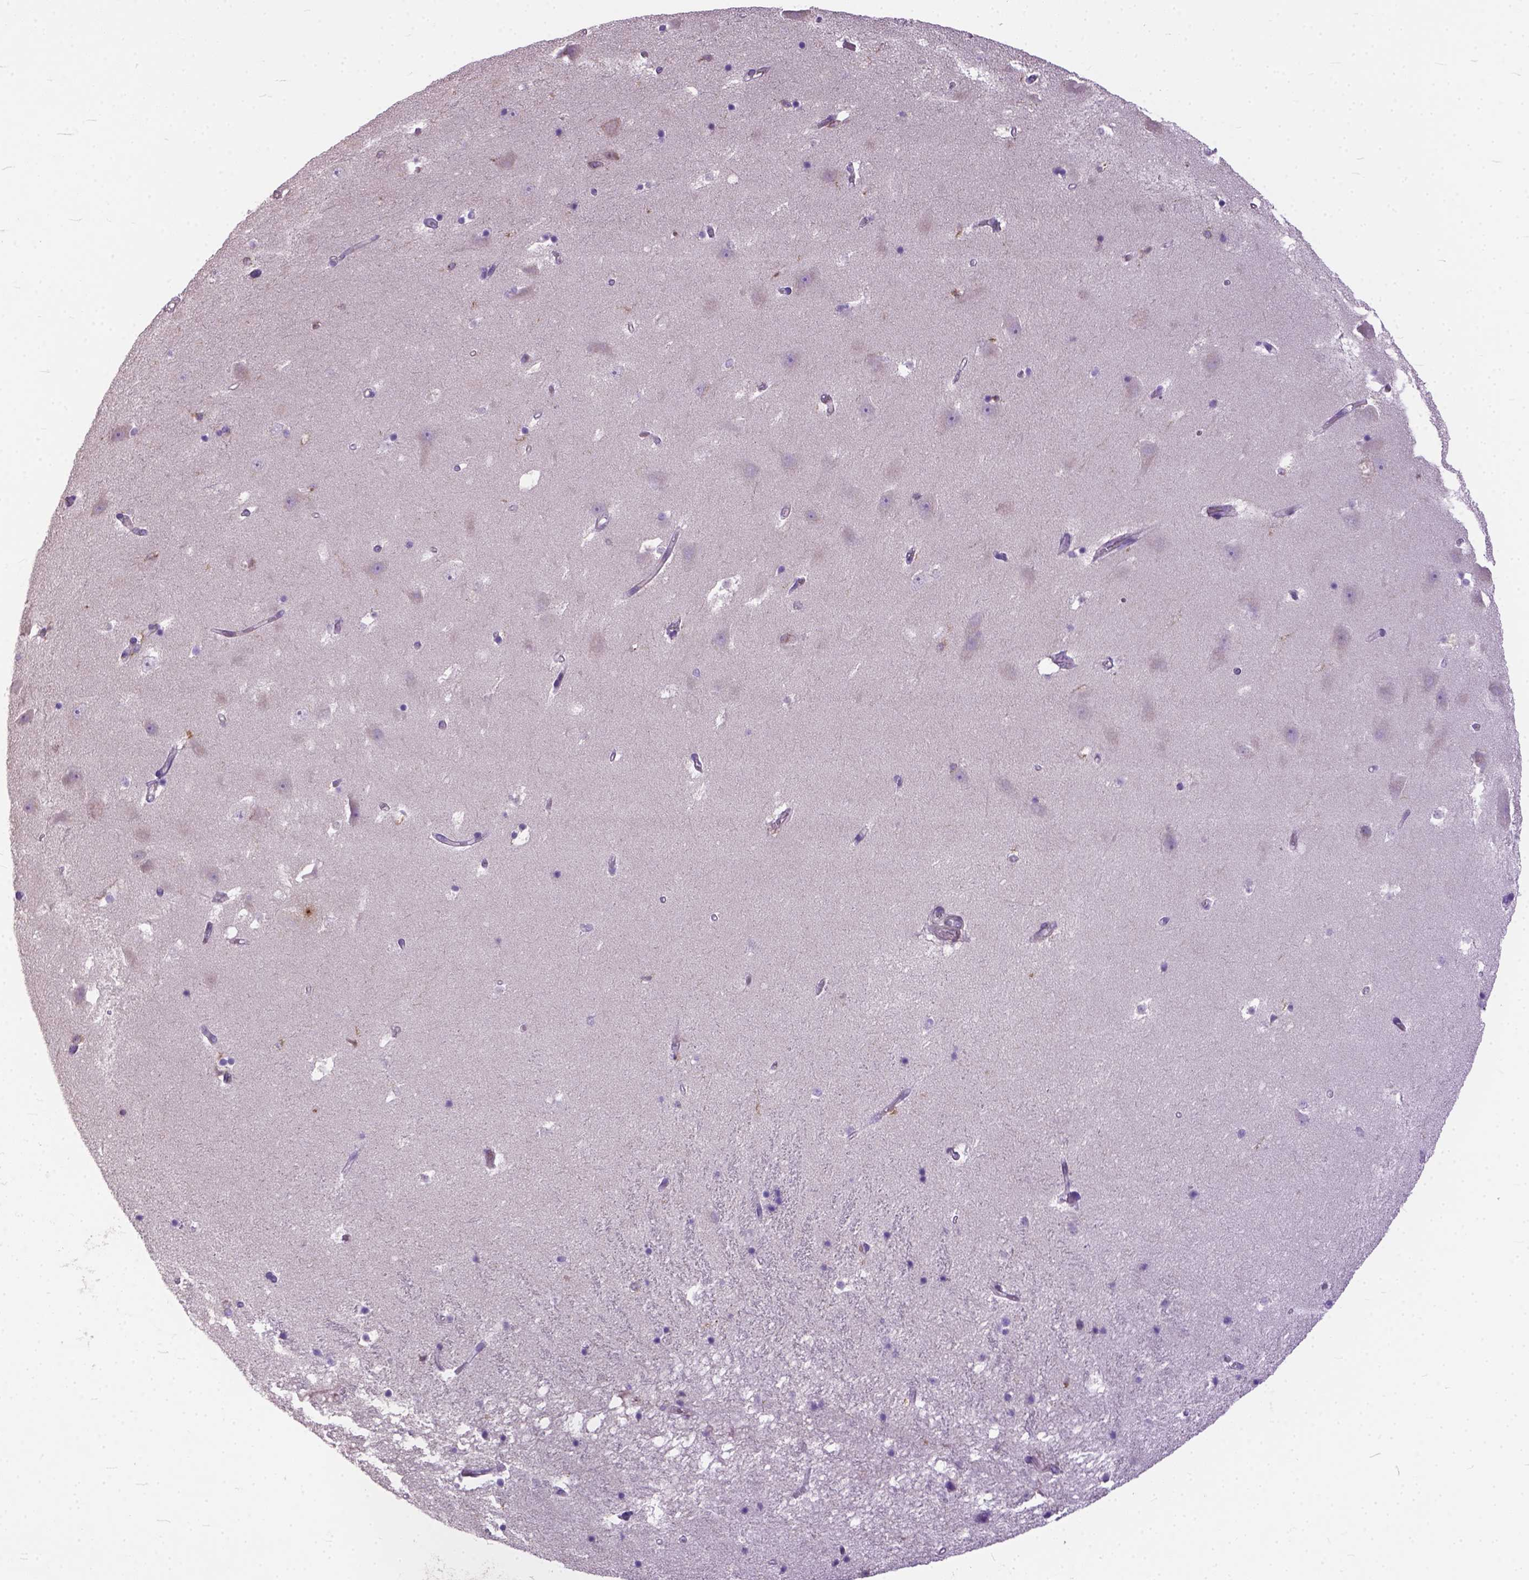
{"staining": {"intensity": "negative", "quantity": "none", "location": "none"}, "tissue": "hippocampus", "cell_type": "Glial cells", "image_type": "normal", "snomed": [{"axis": "morphology", "description": "Normal tissue, NOS"}, {"axis": "topography", "description": "Hippocampus"}], "caption": "This is an immunohistochemistry histopathology image of normal human hippocampus. There is no positivity in glial cells.", "gene": "BANF2", "patient": {"sex": "male", "age": 58}}